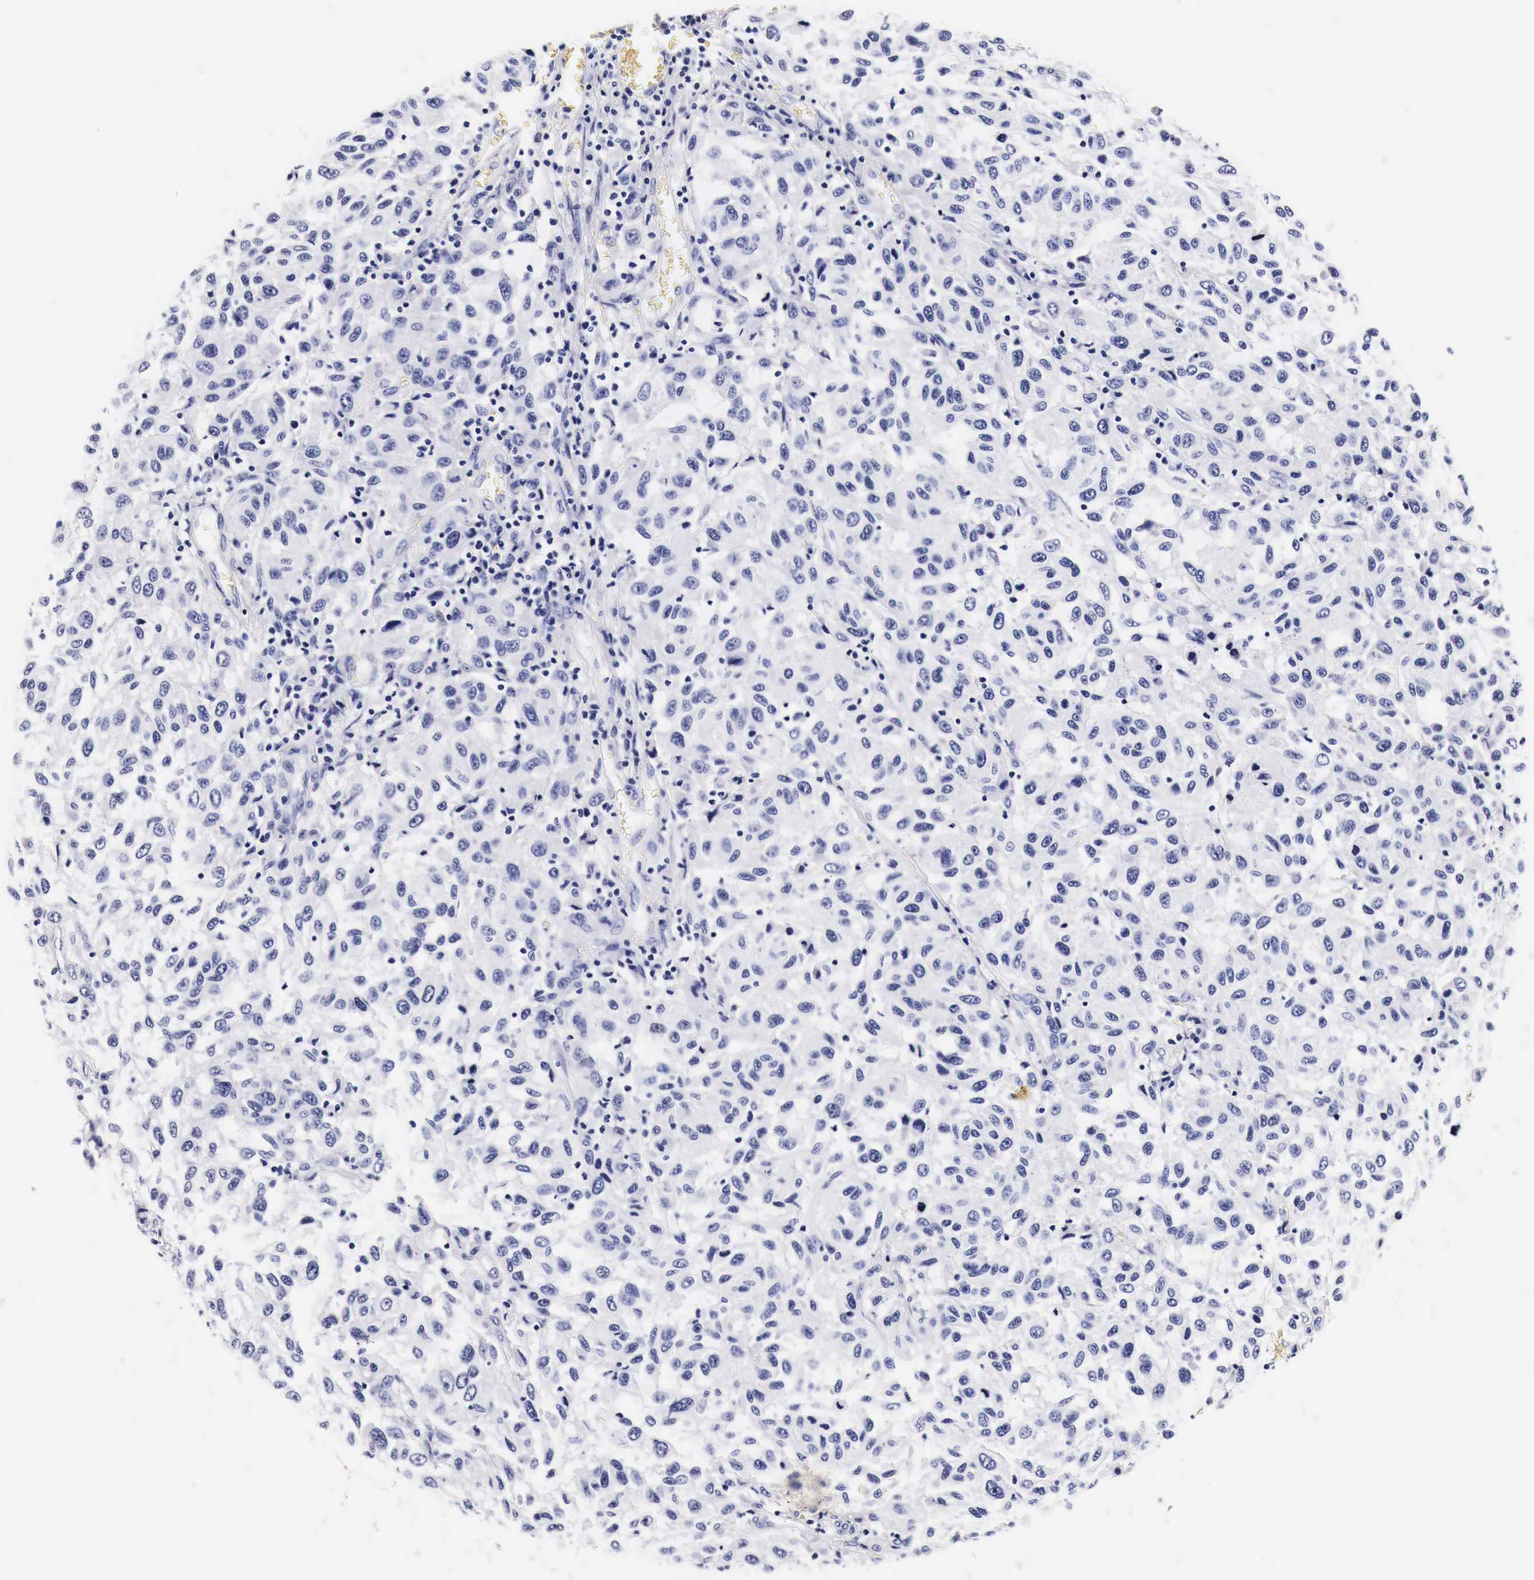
{"staining": {"intensity": "negative", "quantity": "none", "location": "none"}, "tissue": "melanoma", "cell_type": "Tumor cells", "image_type": "cancer", "snomed": [{"axis": "morphology", "description": "Malignant melanoma, NOS"}, {"axis": "topography", "description": "Skin"}], "caption": "A photomicrograph of melanoma stained for a protein exhibits no brown staining in tumor cells.", "gene": "EGFR", "patient": {"sex": "female", "age": 77}}